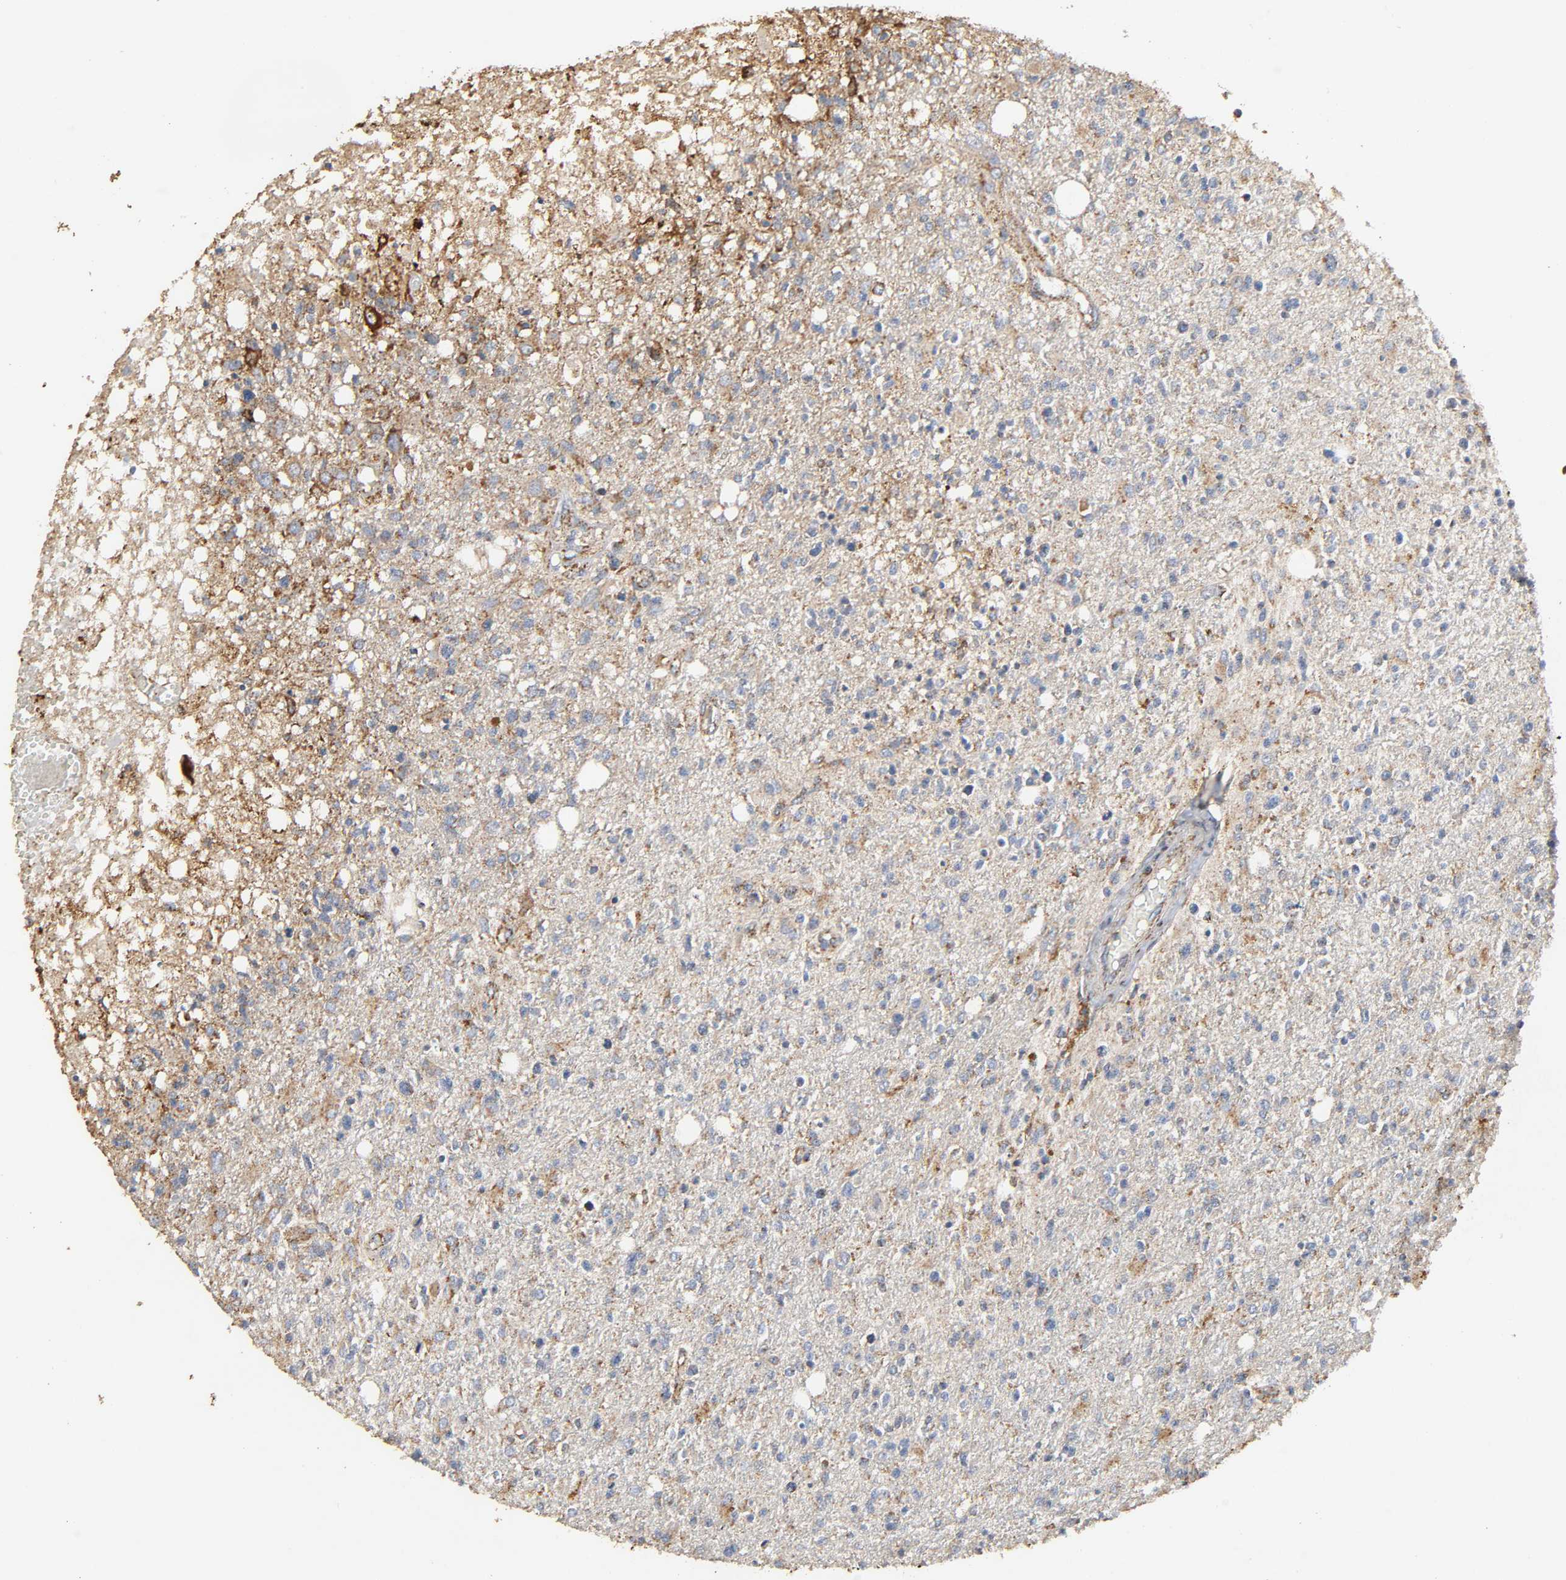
{"staining": {"intensity": "weak", "quantity": ">75%", "location": "cytoplasmic/membranous"}, "tissue": "glioma", "cell_type": "Tumor cells", "image_type": "cancer", "snomed": [{"axis": "morphology", "description": "Glioma, malignant, High grade"}, {"axis": "topography", "description": "Cerebral cortex"}], "caption": "Protein staining by immunohistochemistry (IHC) displays weak cytoplasmic/membranous positivity in about >75% of tumor cells in malignant high-grade glioma.", "gene": "NDUFS3", "patient": {"sex": "male", "age": 76}}